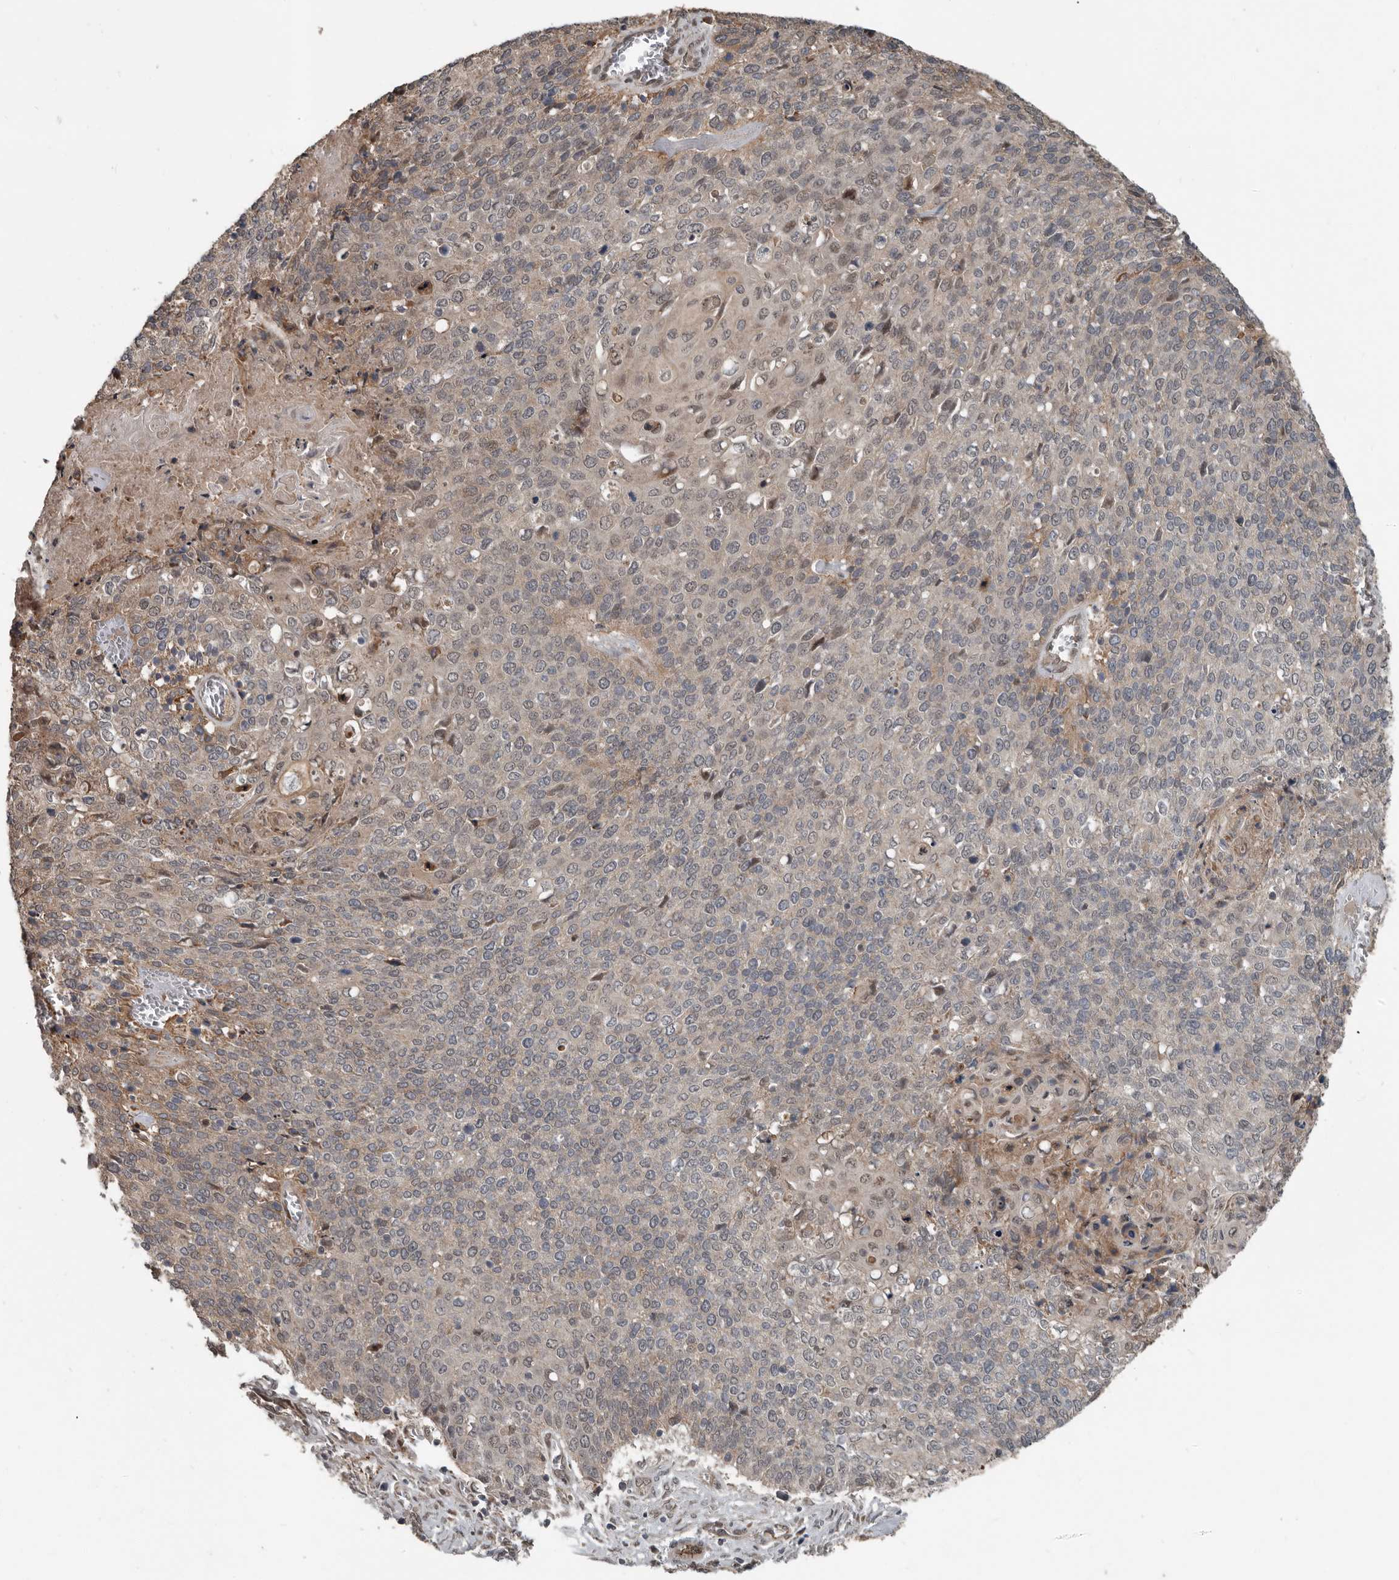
{"staining": {"intensity": "weak", "quantity": "25%-75%", "location": "cytoplasmic/membranous"}, "tissue": "cervical cancer", "cell_type": "Tumor cells", "image_type": "cancer", "snomed": [{"axis": "morphology", "description": "Squamous cell carcinoma, NOS"}, {"axis": "topography", "description": "Cervix"}], "caption": "Immunohistochemical staining of squamous cell carcinoma (cervical) exhibits low levels of weak cytoplasmic/membranous staining in approximately 25%-75% of tumor cells.", "gene": "YOD1", "patient": {"sex": "female", "age": 39}}